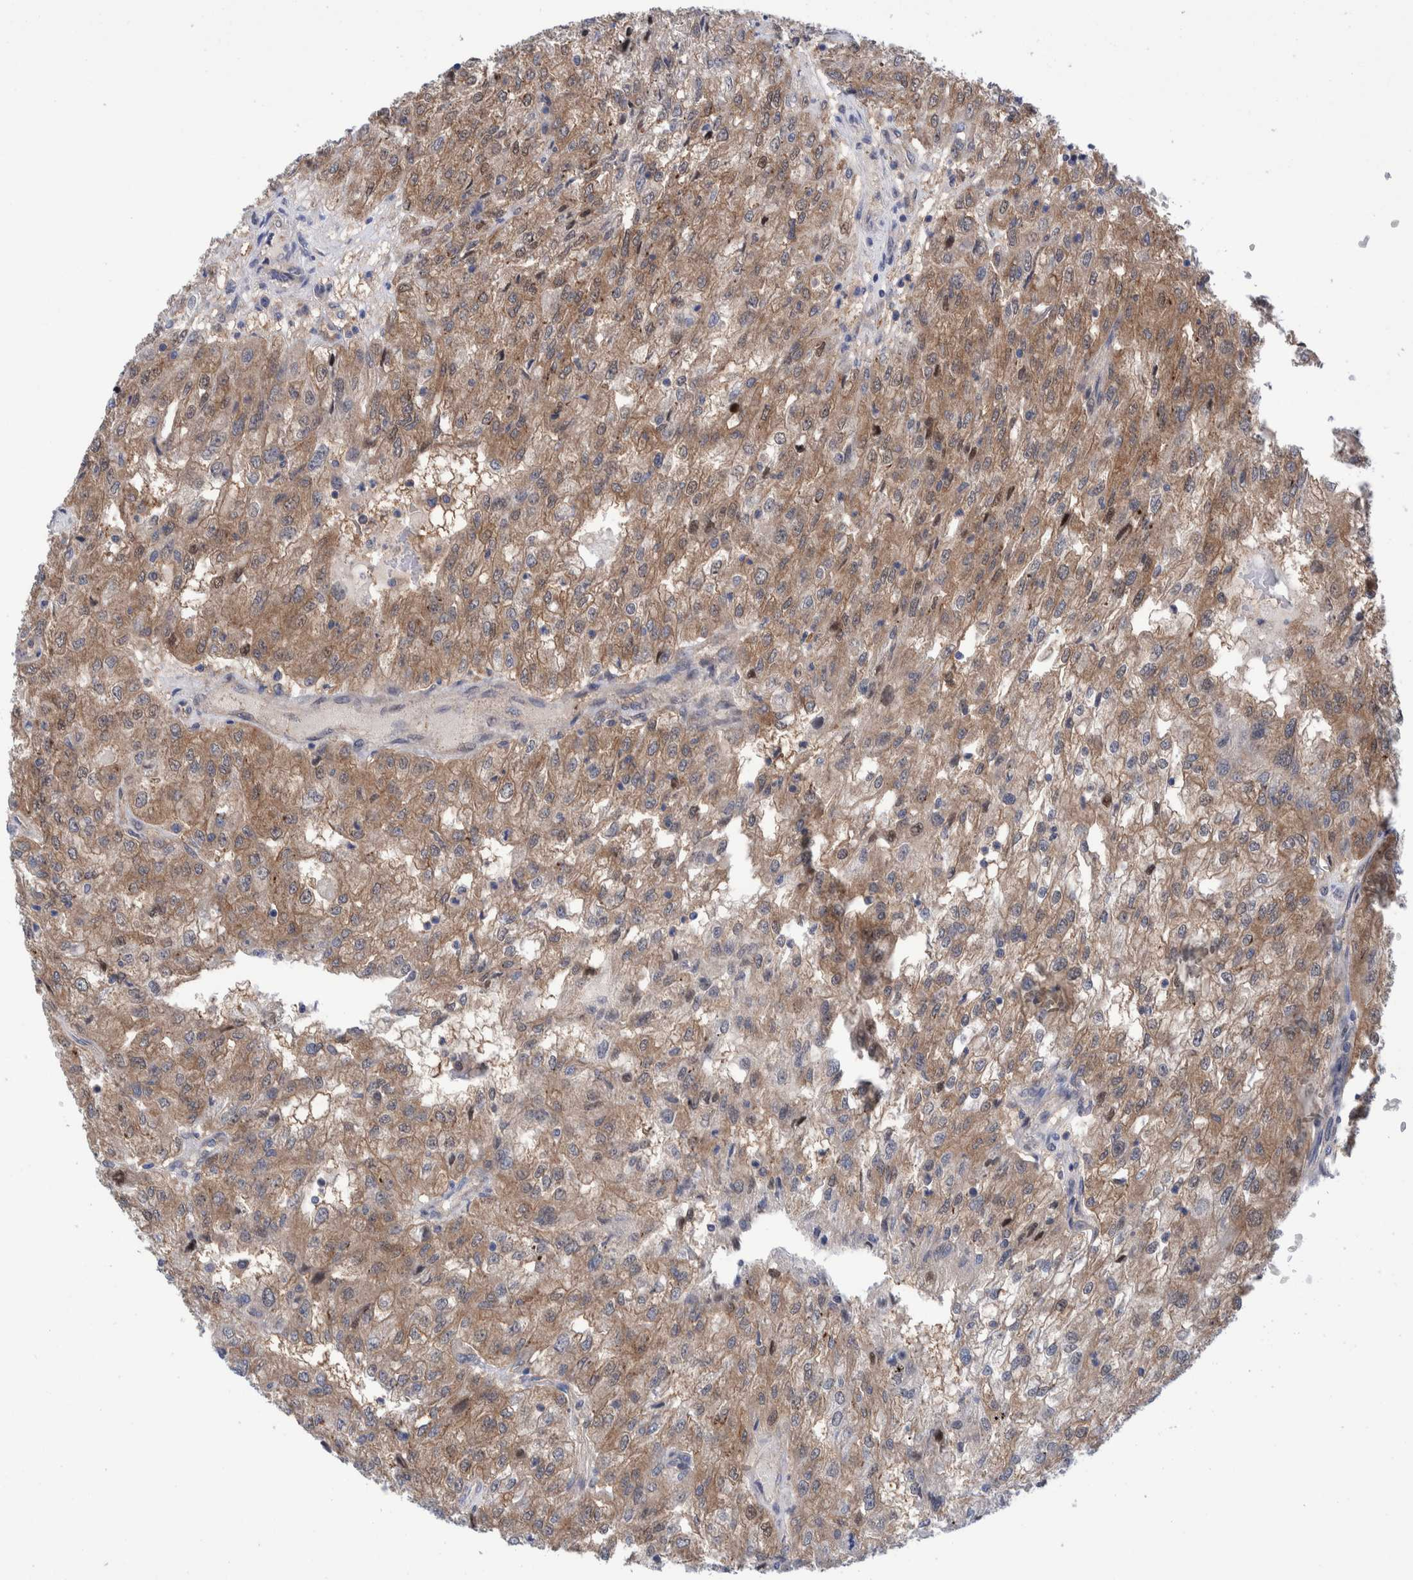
{"staining": {"intensity": "moderate", "quantity": ">75%", "location": "cytoplasmic/membranous,nuclear"}, "tissue": "renal cancer", "cell_type": "Tumor cells", "image_type": "cancer", "snomed": [{"axis": "morphology", "description": "Adenocarcinoma, NOS"}, {"axis": "topography", "description": "Kidney"}], "caption": "Immunohistochemical staining of renal cancer (adenocarcinoma) exhibits medium levels of moderate cytoplasmic/membranous and nuclear protein positivity in approximately >75% of tumor cells.", "gene": "PFAS", "patient": {"sex": "female", "age": 54}}